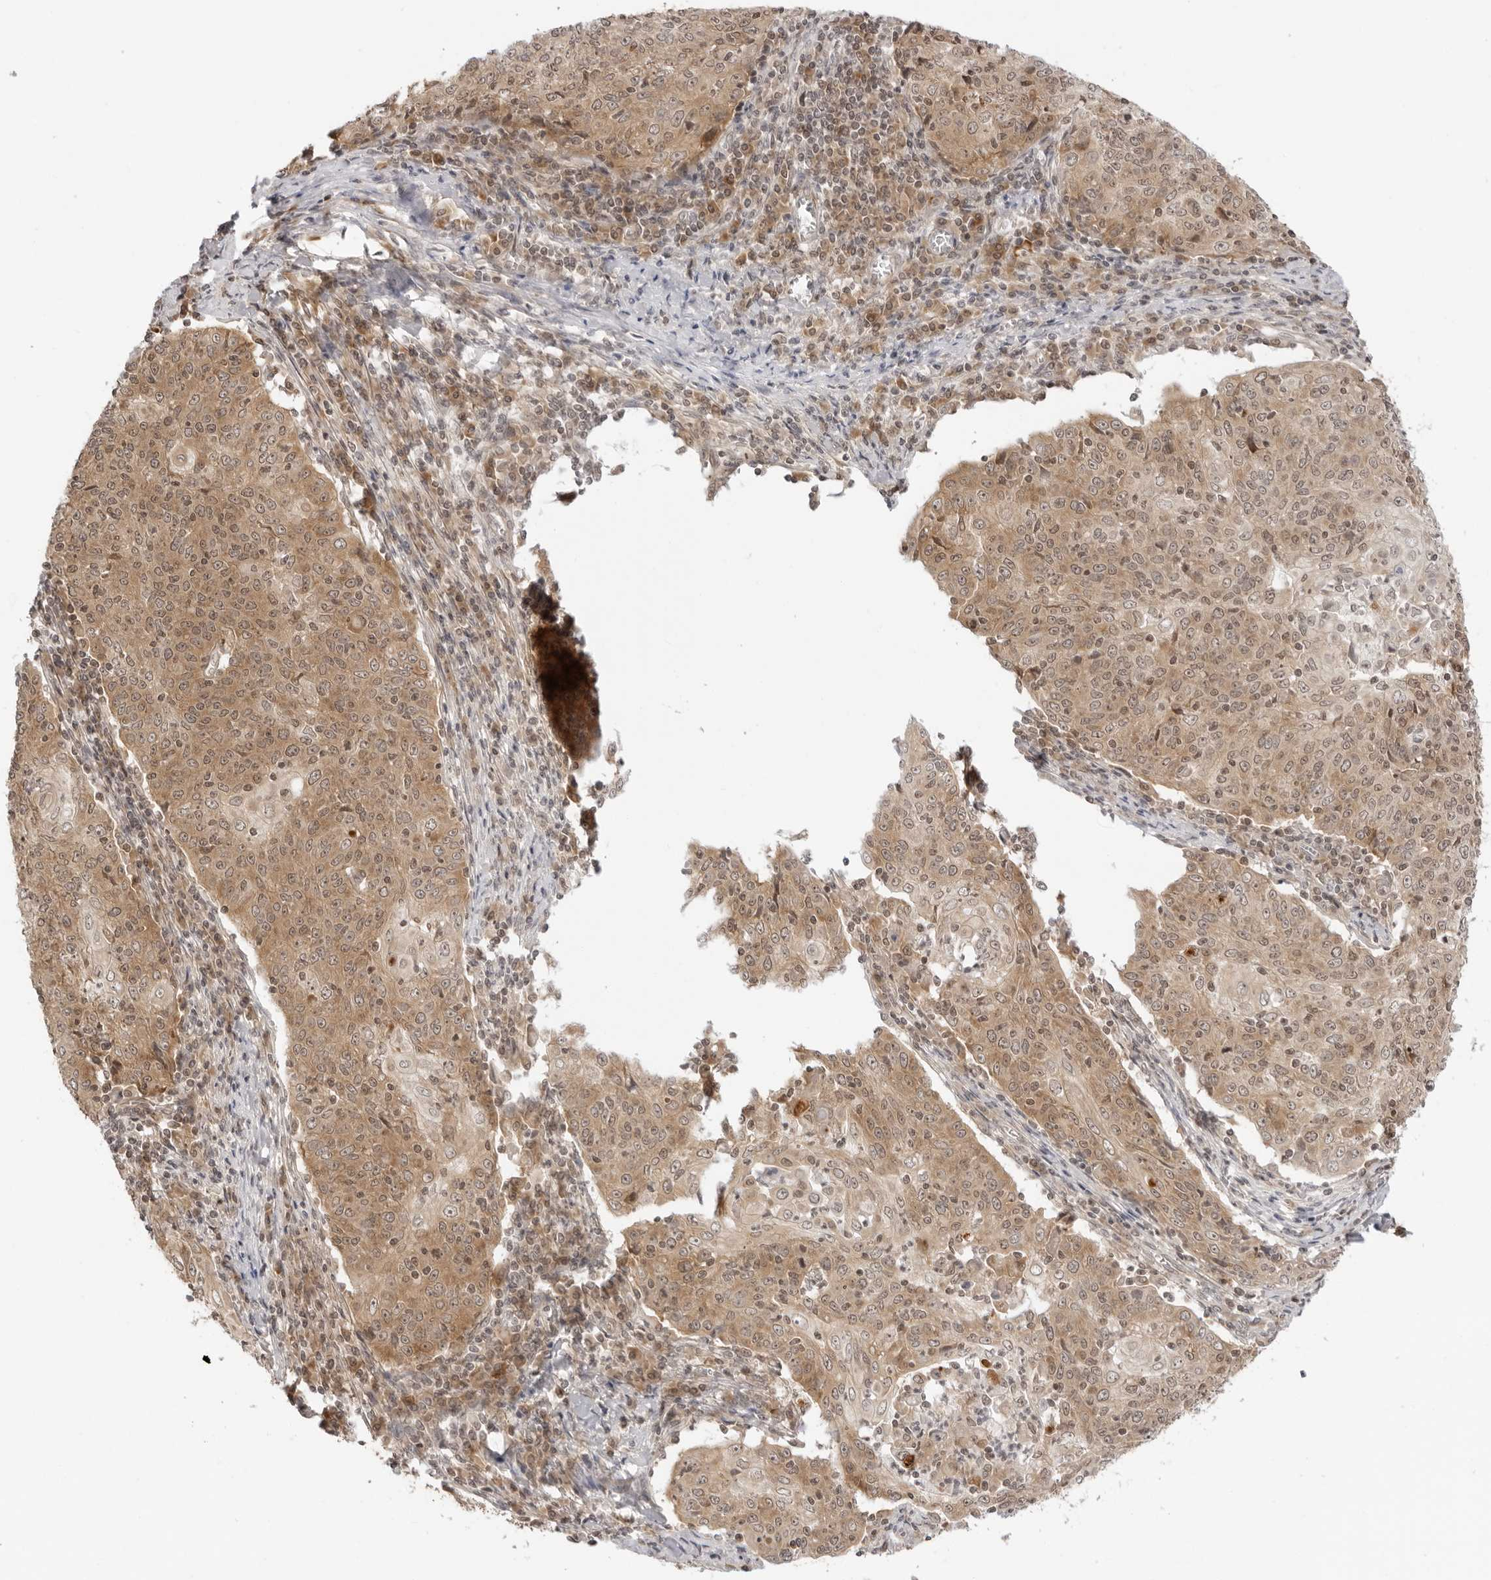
{"staining": {"intensity": "moderate", "quantity": ">75%", "location": "cytoplasmic/membranous,nuclear"}, "tissue": "cervical cancer", "cell_type": "Tumor cells", "image_type": "cancer", "snomed": [{"axis": "morphology", "description": "Squamous cell carcinoma, NOS"}, {"axis": "topography", "description": "Cervix"}], "caption": "Immunohistochemical staining of human cervical cancer (squamous cell carcinoma) demonstrates medium levels of moderate cytoplasmic/membranous and nuclear expression in approximately >75% of tumor cells.", "gene": "PRRC2C", "patient": {"sex": "female", "age": 48}}